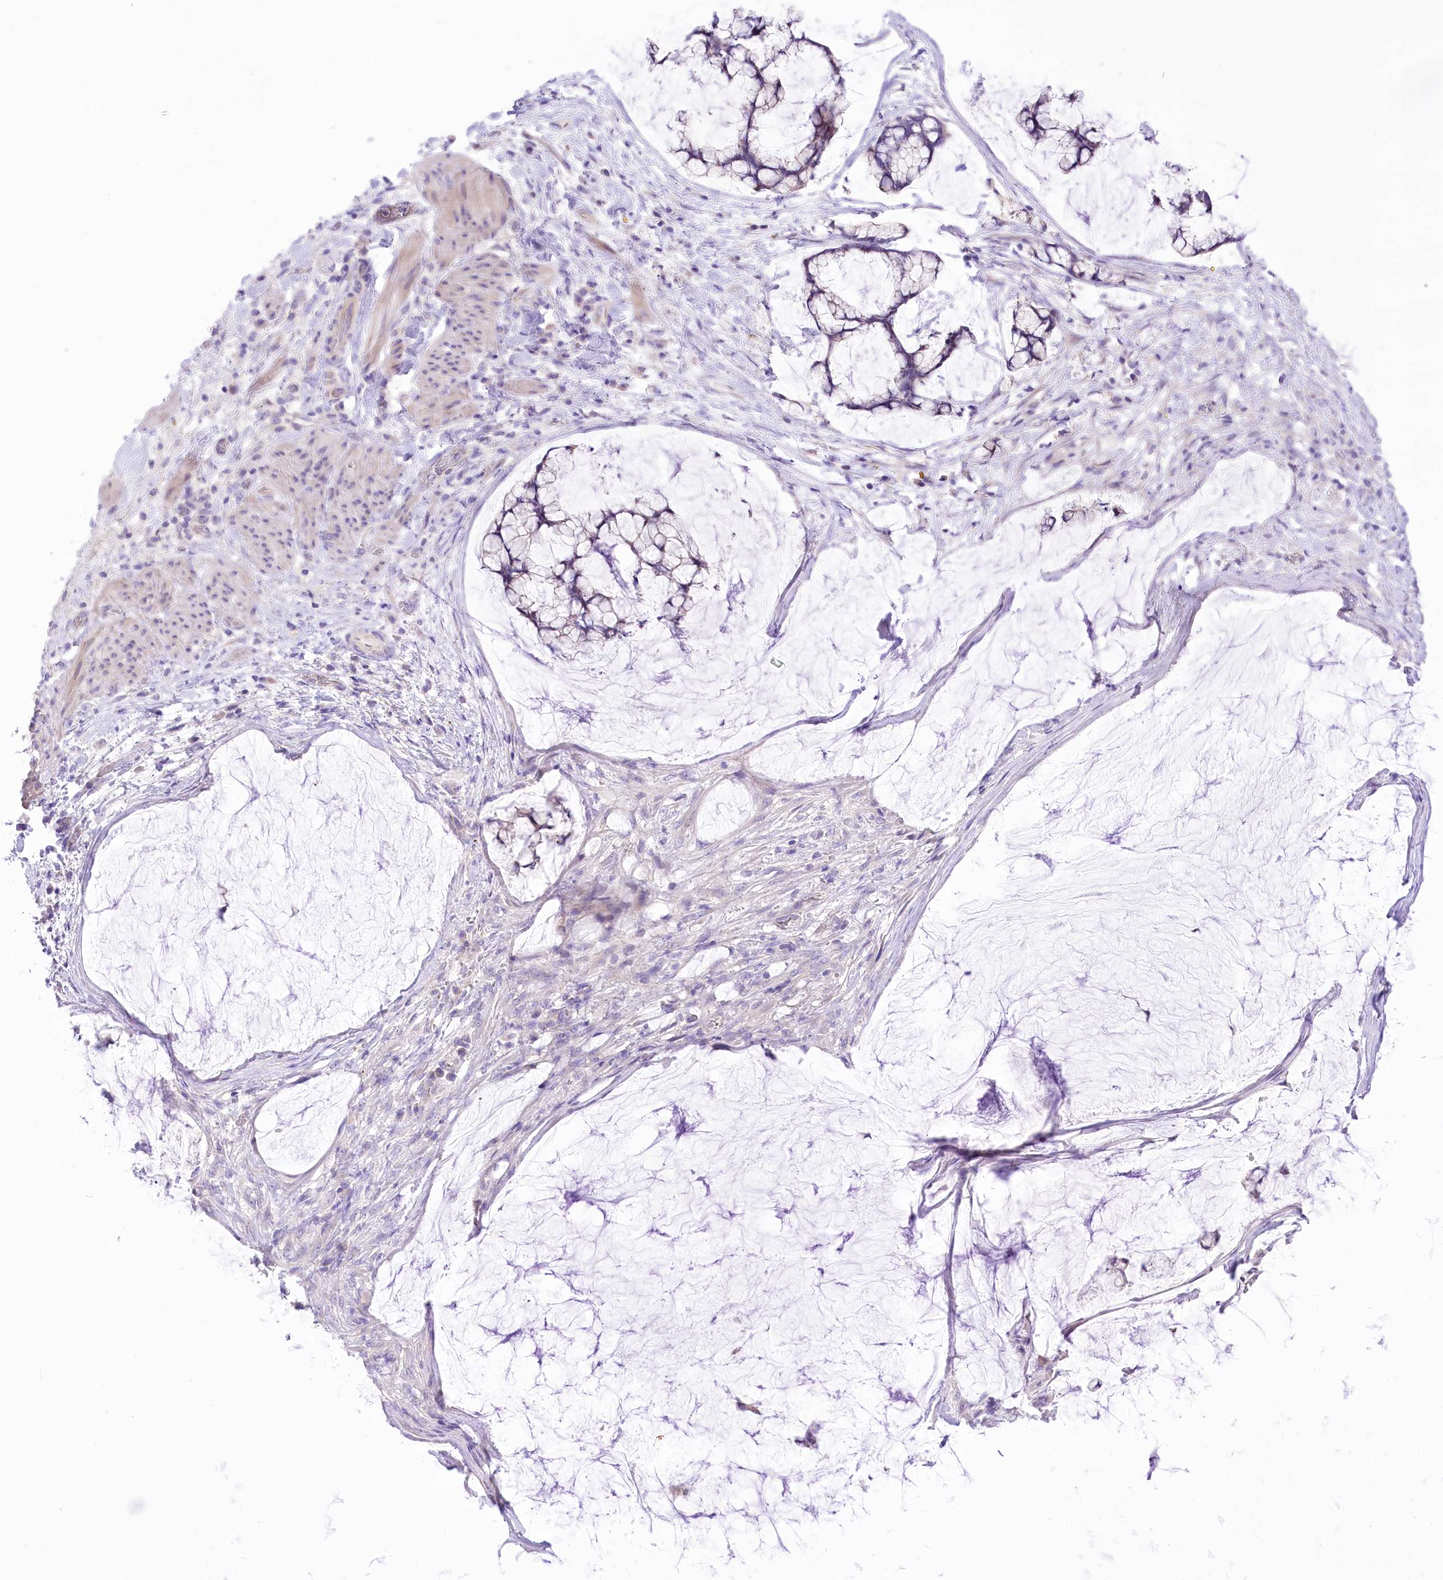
{"staining": {"intensity": "weak", "quantity": "<25%", "location": "cytoplasmic/membranous"}, "tissue": "ovarian cancer", "cell_type": "Tumor cells", "image_type": "cancer", "snomed": [{"axis": "morphology", "description": "Cystadenocarcinoma, mucinous, NOS"}, {"axis": "topography", "description": "Ovary"}], "caption": "Photomicrograph shows no protein staining in tumor cells of ovarian cancer (mucinous cystadenocarcinoma) tissue.", "gene": "HELT", "patient": {"sex": "female", "age": 42}}